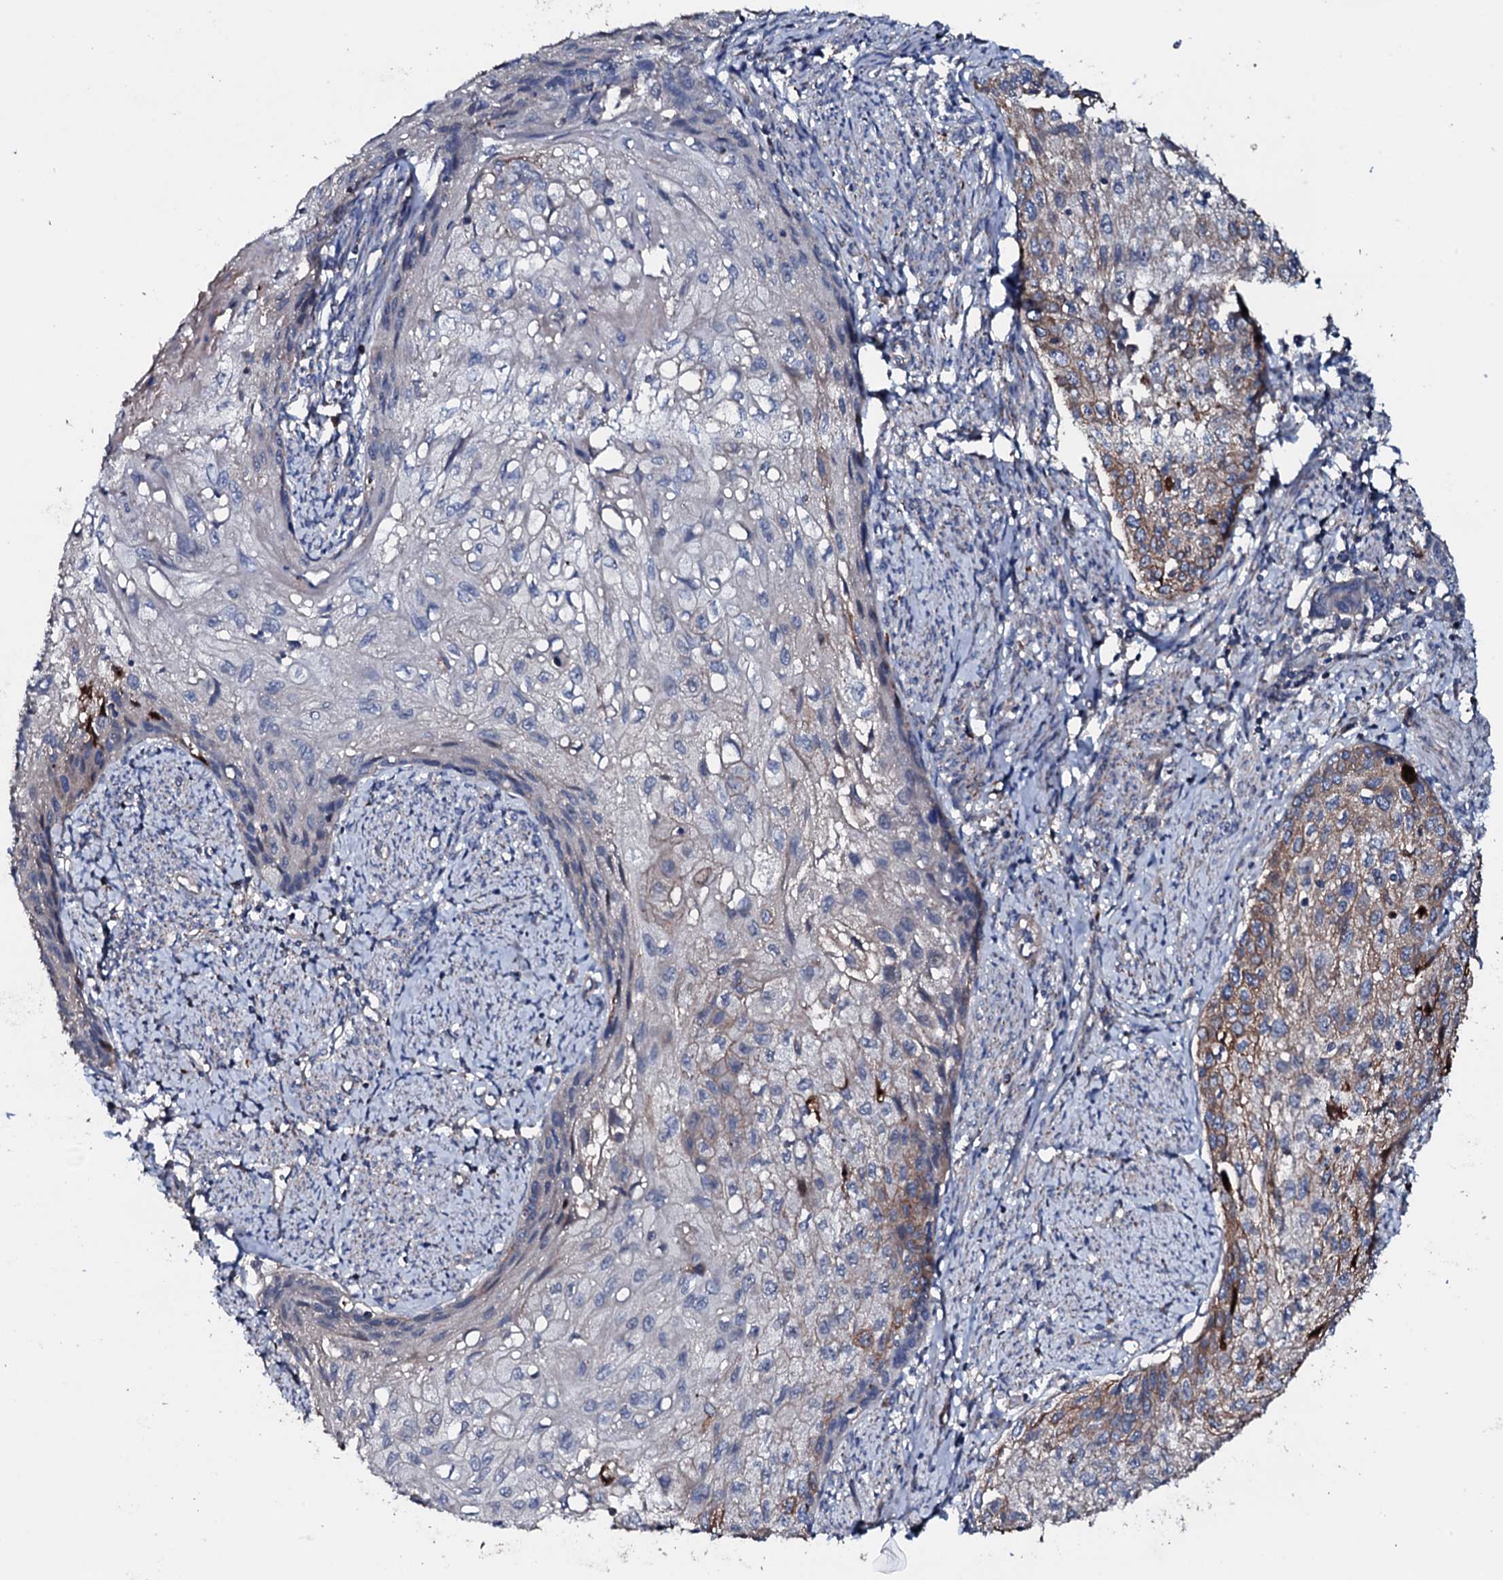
{"staining": {"intensity": "moderate", "quantity": "<25%", "location": "cytoplasmic/membranous"}, "tissue": "cervical cancer", "cell_type": "Tumor cells", "image_type": "cancer", "snomed": [{"axis": "morphology", "description": "Squamous cell carcinoma, NOS"}, {"axis": "topography", "description": "Cervix"}], "caption": "Immunohistochemistry (IHC) photomicrograph of neoplastic tissue: cervical squamous cell carcinoma stained using immunohistochemistry displays low levels of moderate protein expression localized specifically in the cytoplasmic/membranous of tumor cells, appearing as a cytoplasmic/membranous brown color.", "gene": "NEK1", "patient": {"sex": "female", "age": 67}}